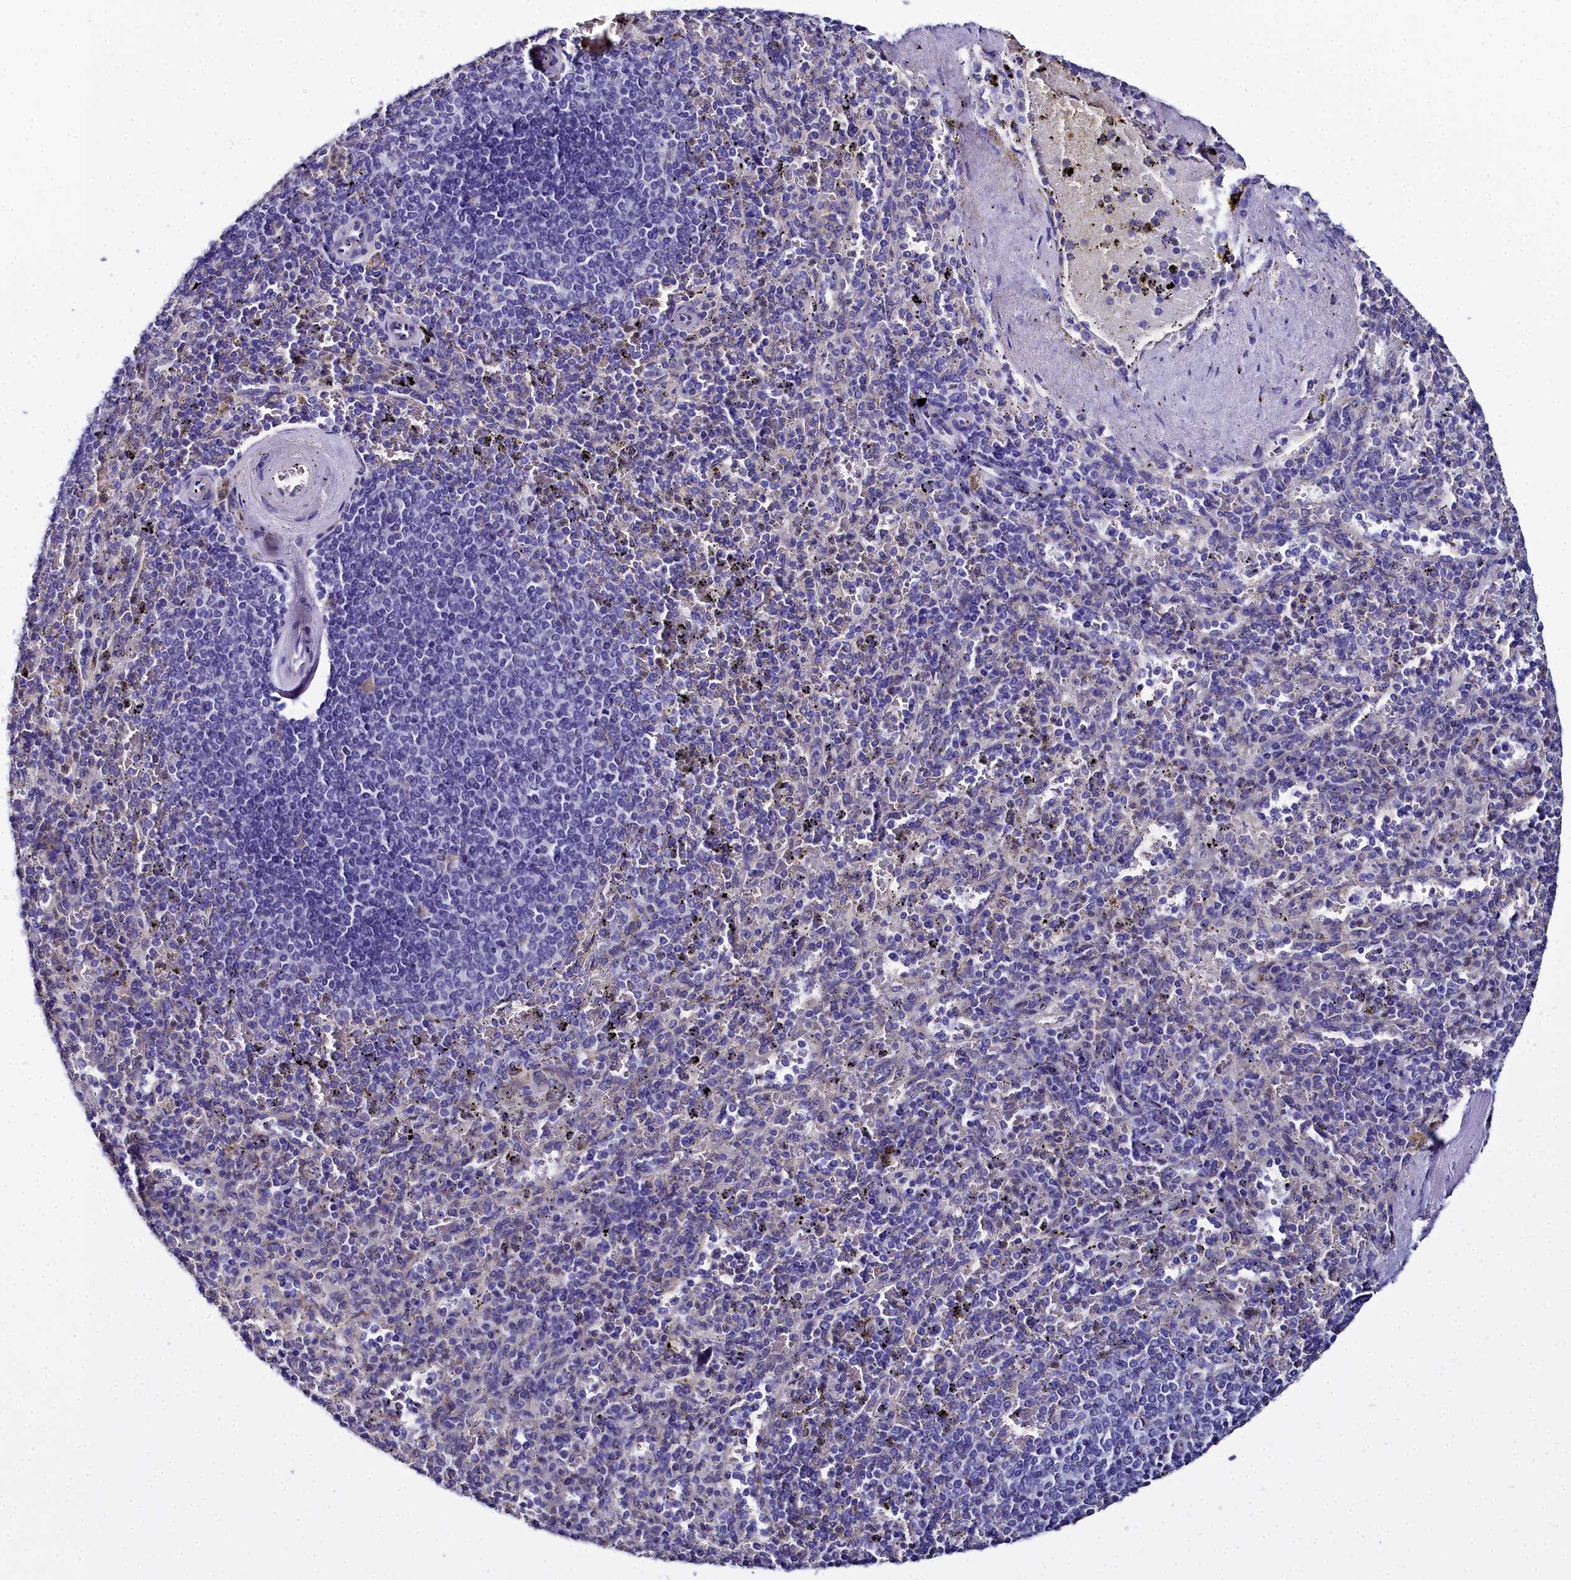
{"staining": {"intensity": "negative", "quantity": "none", "location": "none"}, "tissue": "spleen", "cell_type": "Cells in red pulp", "image_type": "normal", "snomed": [{"axis": "morphology", "description": "Normal tissue, NOS"}, {"axis": "topography", "description": "Spleen"}], "caption": "The micrograph reveals no staining of cells in red pulp in normal spleen. (Brightfield microscopy of DAB IHC at high magnification).", "gene": "ELAPOR2", "patient": {"sex": "male", "age": 82}}